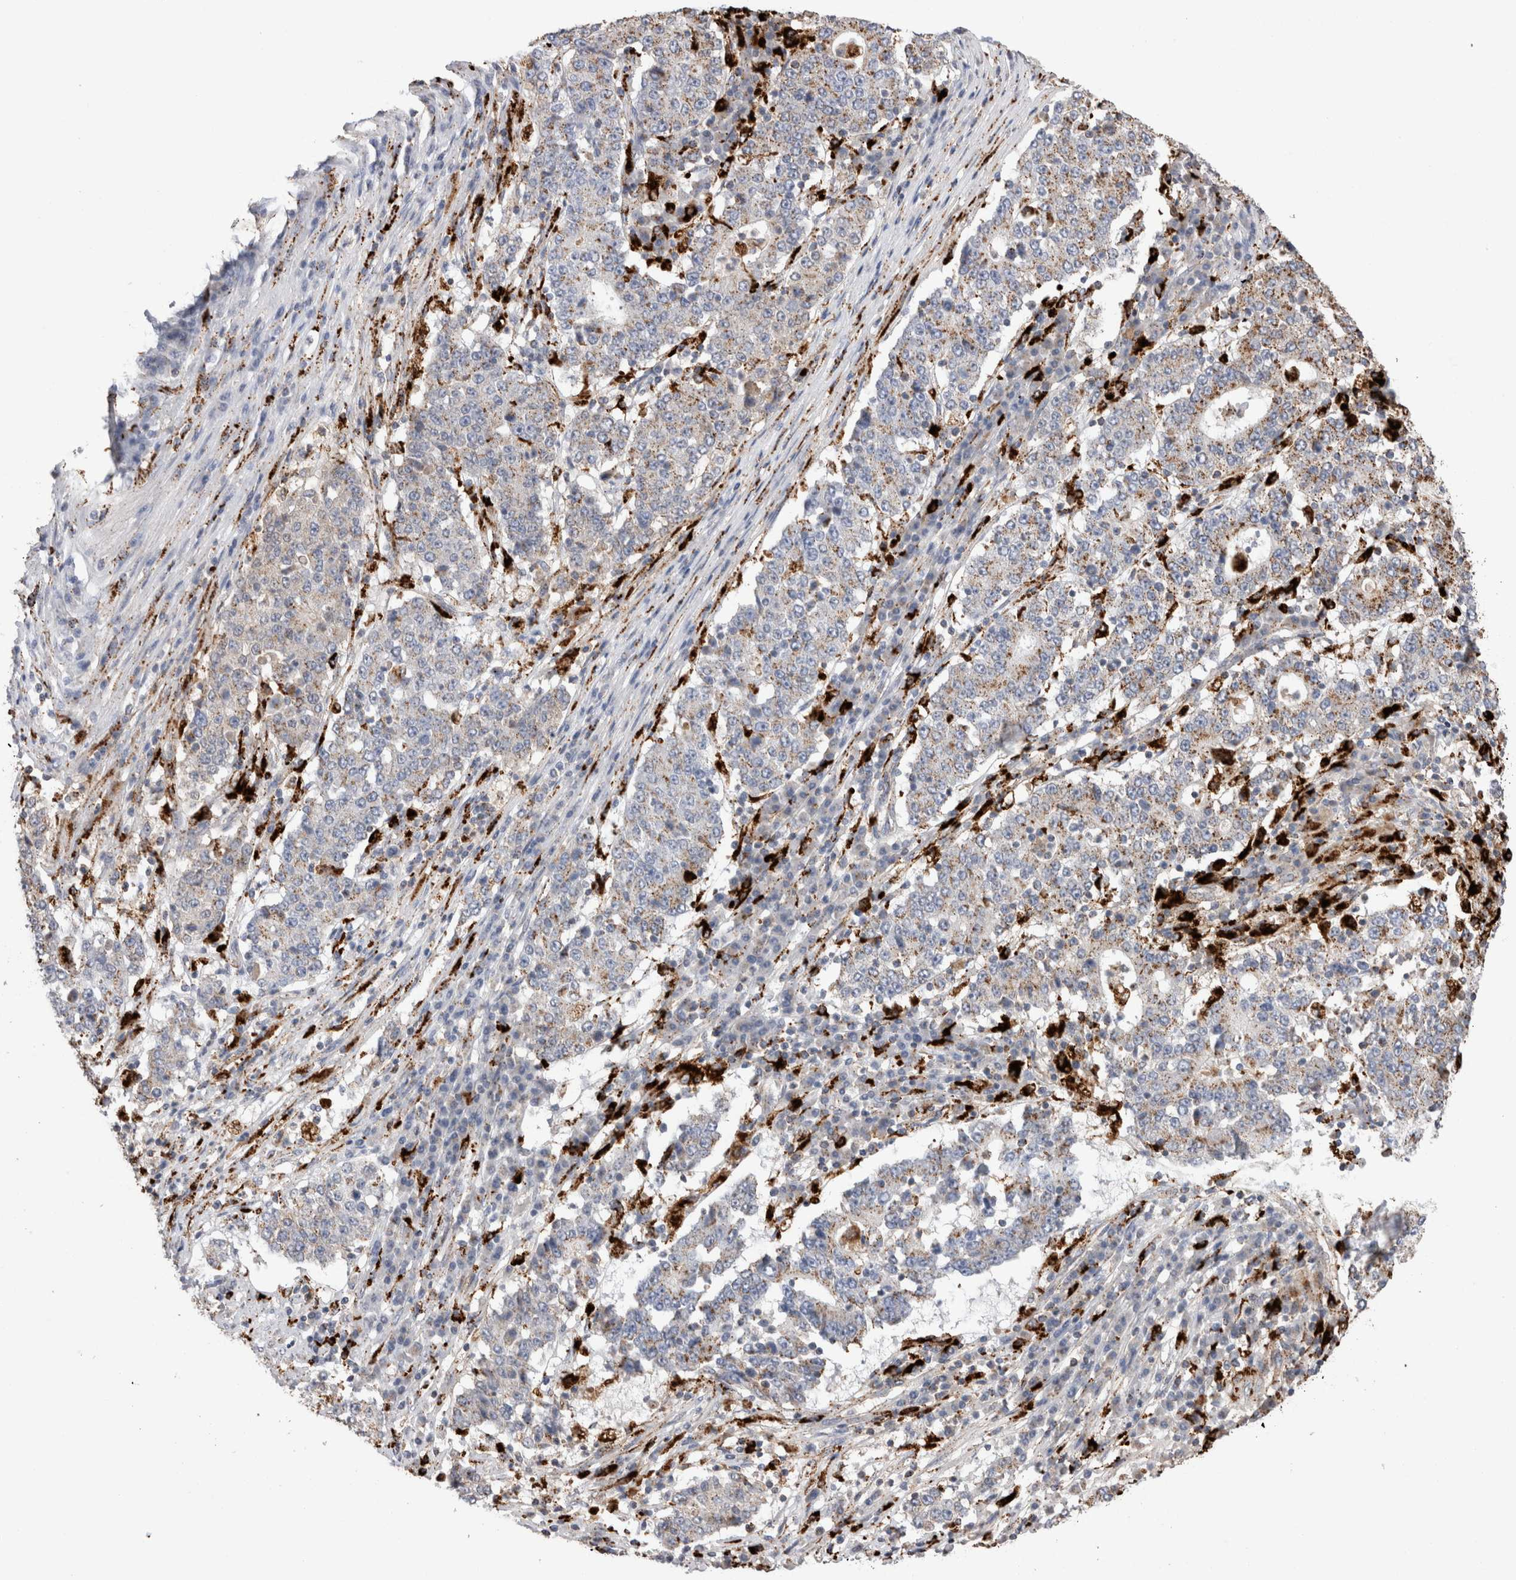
{"staining": {"intensity": "weak", "quantity": ">75%", "location": "cytoplasmic/membranous"}, "tissue": "stomach cancer", "cell_type": "Tumor cells", "image_type": "cancer", "snomed": [{"axis": "morphology", "description": "Adenocarcinoma, NOS"}, {"axis": "topography", "description": "Stomach"}], "caption": "Immunohistochemical staining of stomach cancer exhibits low levels of weak cytoplasmic/membranous staining in about >75% of tumor cells. (Brightfield microscopy of DAB IHC at high magnification).", "gene": "CTSA", "patient": {"sex": "male", "age": 59}}